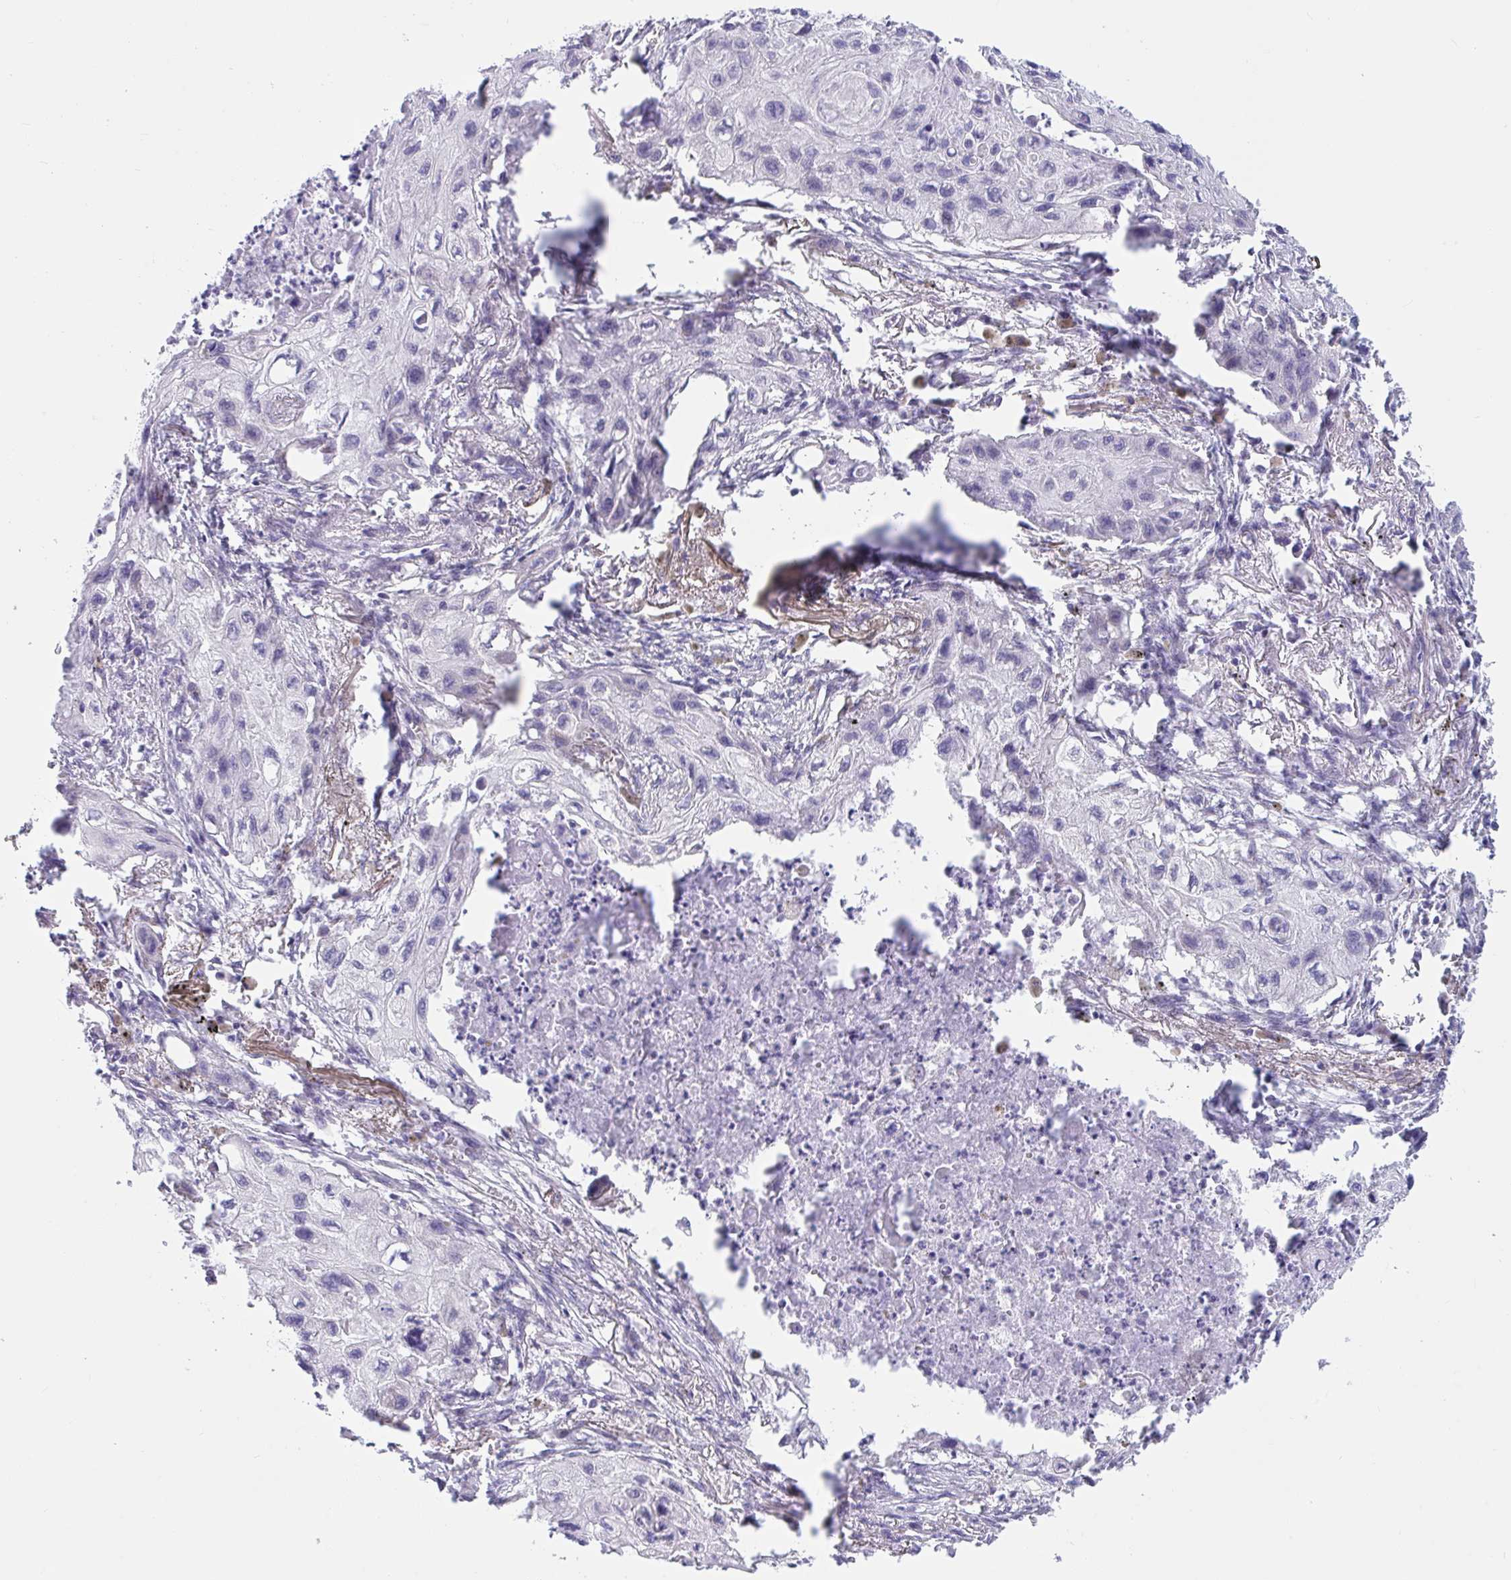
{"staining": {"intensity": "negative", "quantity": "none", "location": "none"}, "tissue": "lung cancer", "cell_type": "Tumor cells", "image_type": "cancer", "snomed": [{"axis": "morphology", "description": "Squamous cell carcinoma, NOS"}, {"axis": "topography", "description": "Lung"}], "caption": "Squamous cell carcinoma (lung) was stained to show a protein in brown. There is no significant positivity in tumor cells. The staining was performed using DAB (3,3'-diaminobenzidine) to visualize the protein expression in brown, while the nuclei were stained in blue with hematoxylin (Magnification: 20x).", "gene": "CAMLG", "patient": {"sex": "male", "age": 71}}